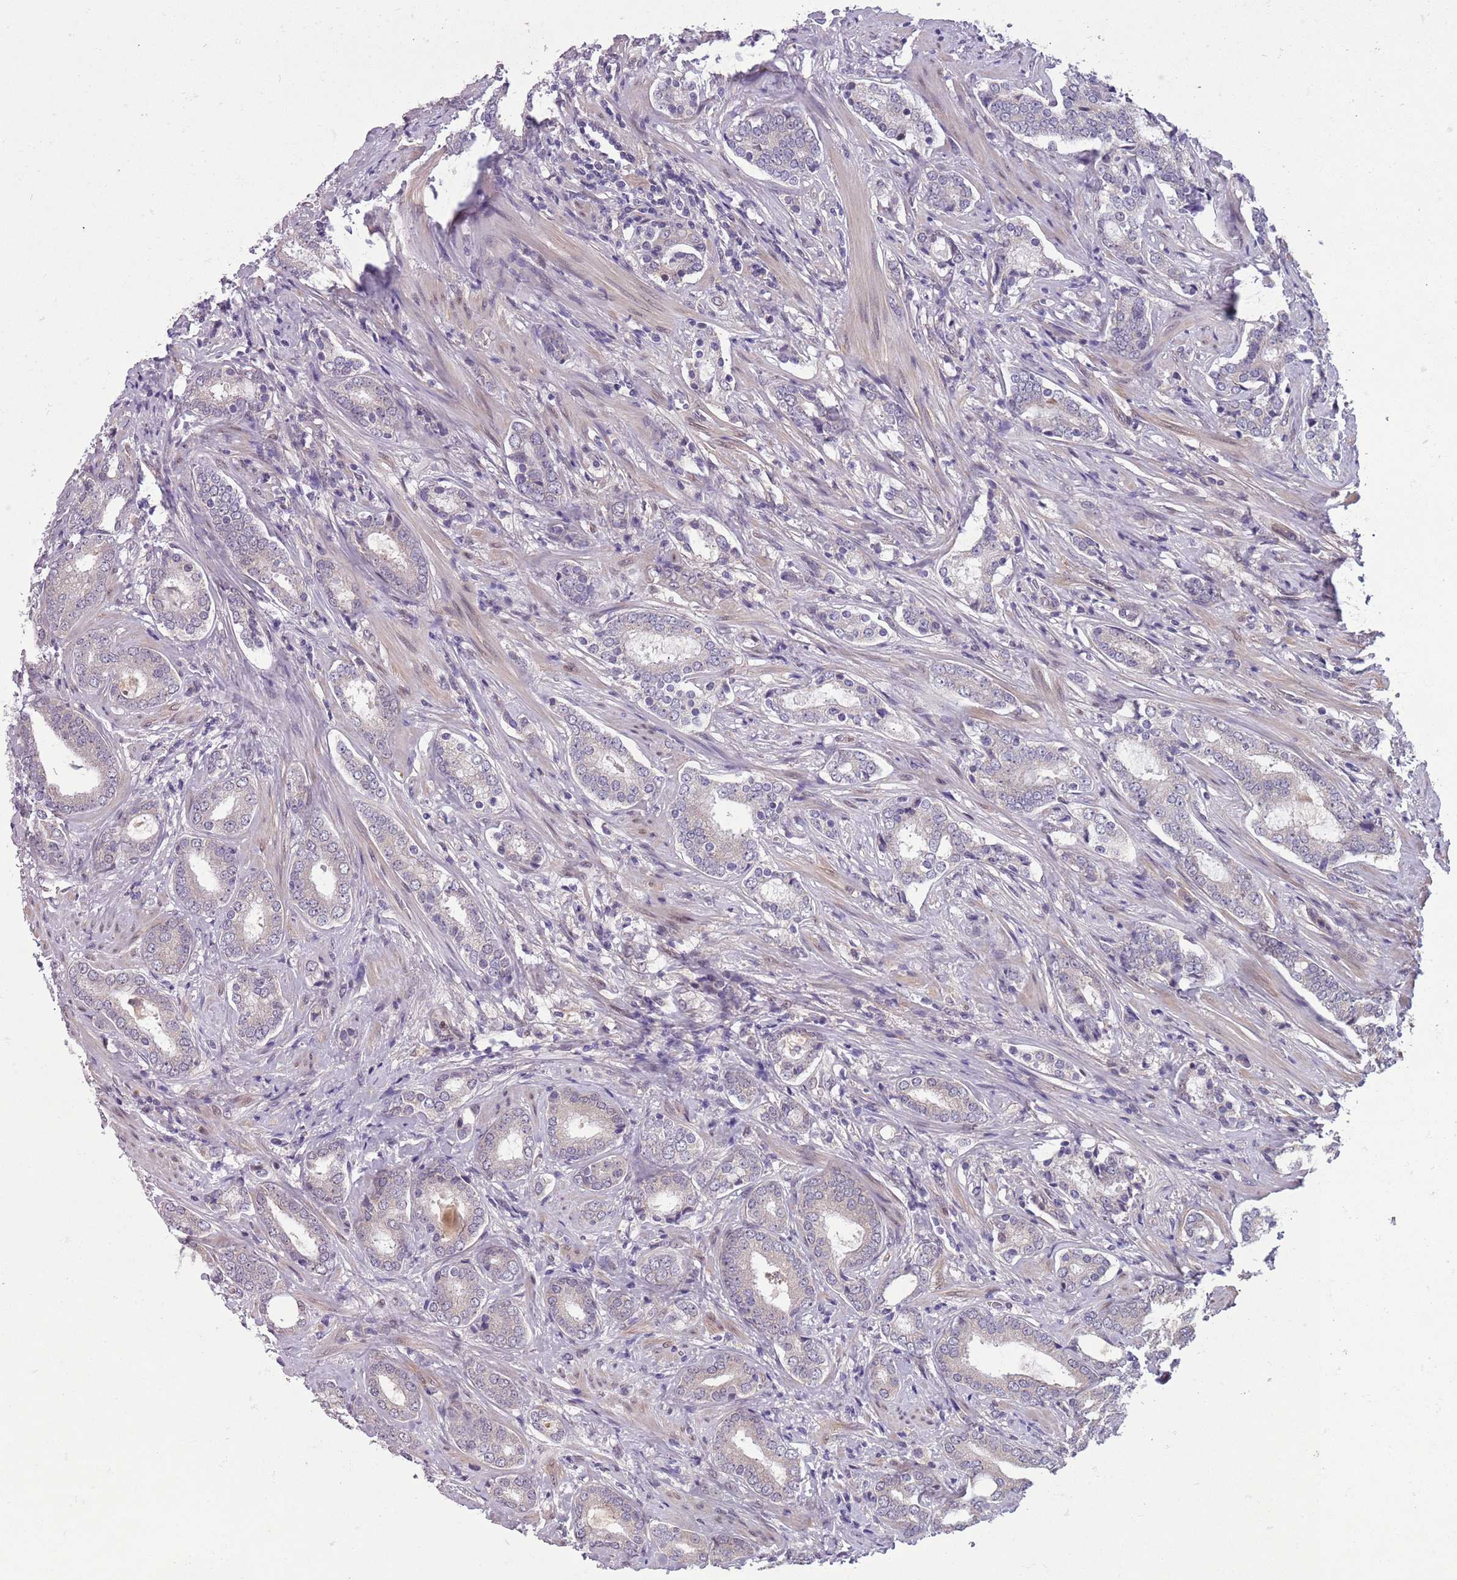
{"staining": {"intensity": "negative", "quantity": "none", "location": "none"}, "tissue": "prostate cancer", "cell_type": "Tumor cells", "image_type": "cancer", "snomed": [{"axis": "morphology", "description": "Adenocarcinoma, High grade"}, {"axis": "topography", "description": "Prostate"}], "caption": "Tumor cells are negative for protein expression in human prostate adenocarcinoma (high-grade).", "gene": "ADCY7", "patient": {"sex": "male", "age": 63}}